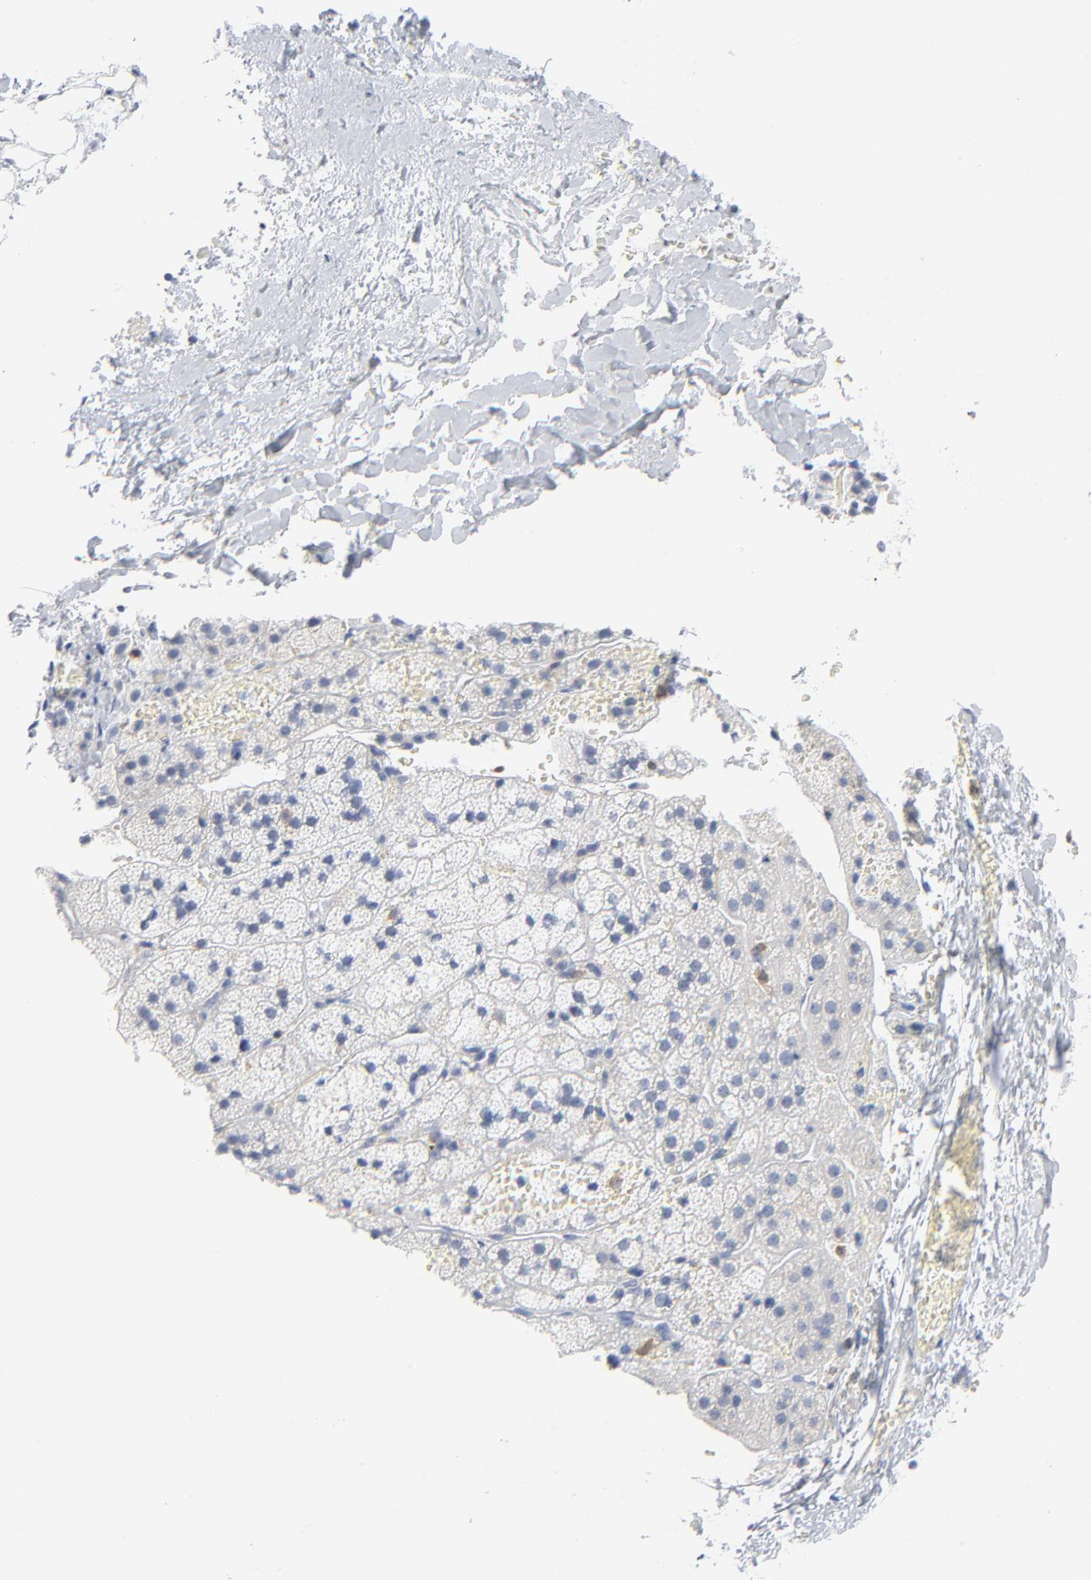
{"staining": {"intensity": "negative", "quantity": "none", "location": "none"}, "tissue": "adrenal gland", "cell_type": "Glandular cells", "image_type": "normal", "snomed": [{"axis": "morphology", "description": "Normal tissue, NOS"}, {"axis": "topography", "description": "Adrenal gland"}], "caption": "Glandular cells are negative for brown protein staining in benign adrenal gland. (Immunohistochemistry (ihc), brightfield microscopy, high magnification).", "gene": "PTK2B", "patient": {"sex": "female", "age": 44}}